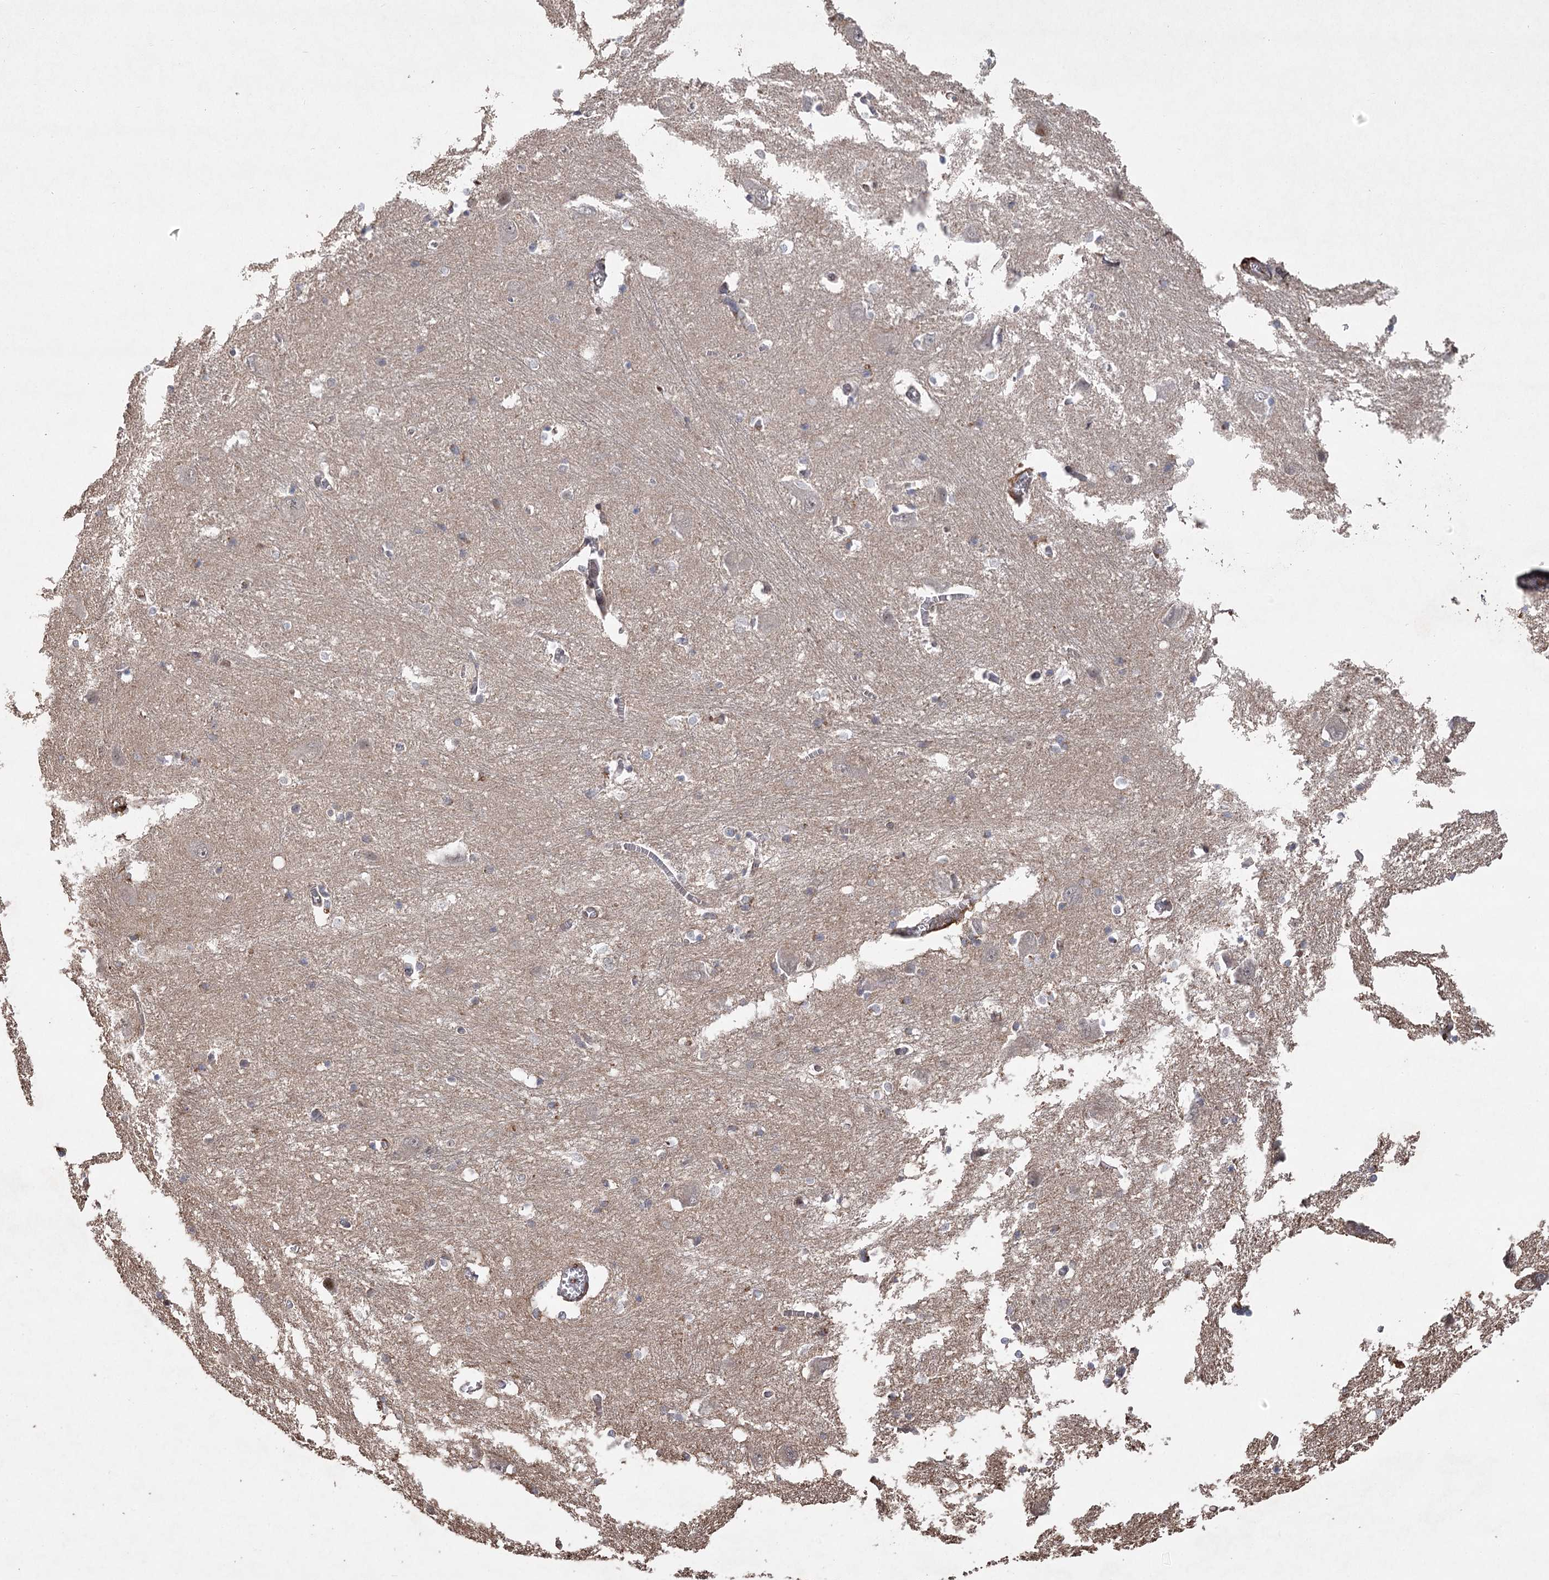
{"staining": {"intensity": "negative", "quantity": "none", "location": "none"}, "tissue": "caudate", "cell_type": "Glial cells", "image_type": "normal", "snomed": [{"axis": "morphology", "description": "Normal tissue, NOS"}, {"axis": "topography", "description": "Lateral ventricle wall"}], "caption": "Photomicrograph shows no significant protein staining in glial cells of normal caudate. (Brightfield microscopy of DAB (3,3'-diaminobenzidine) immunohistochemistry (IHC) at high magnification).", "gene": "OBSL1", "patient": {"sex": "male", "age": 37}}